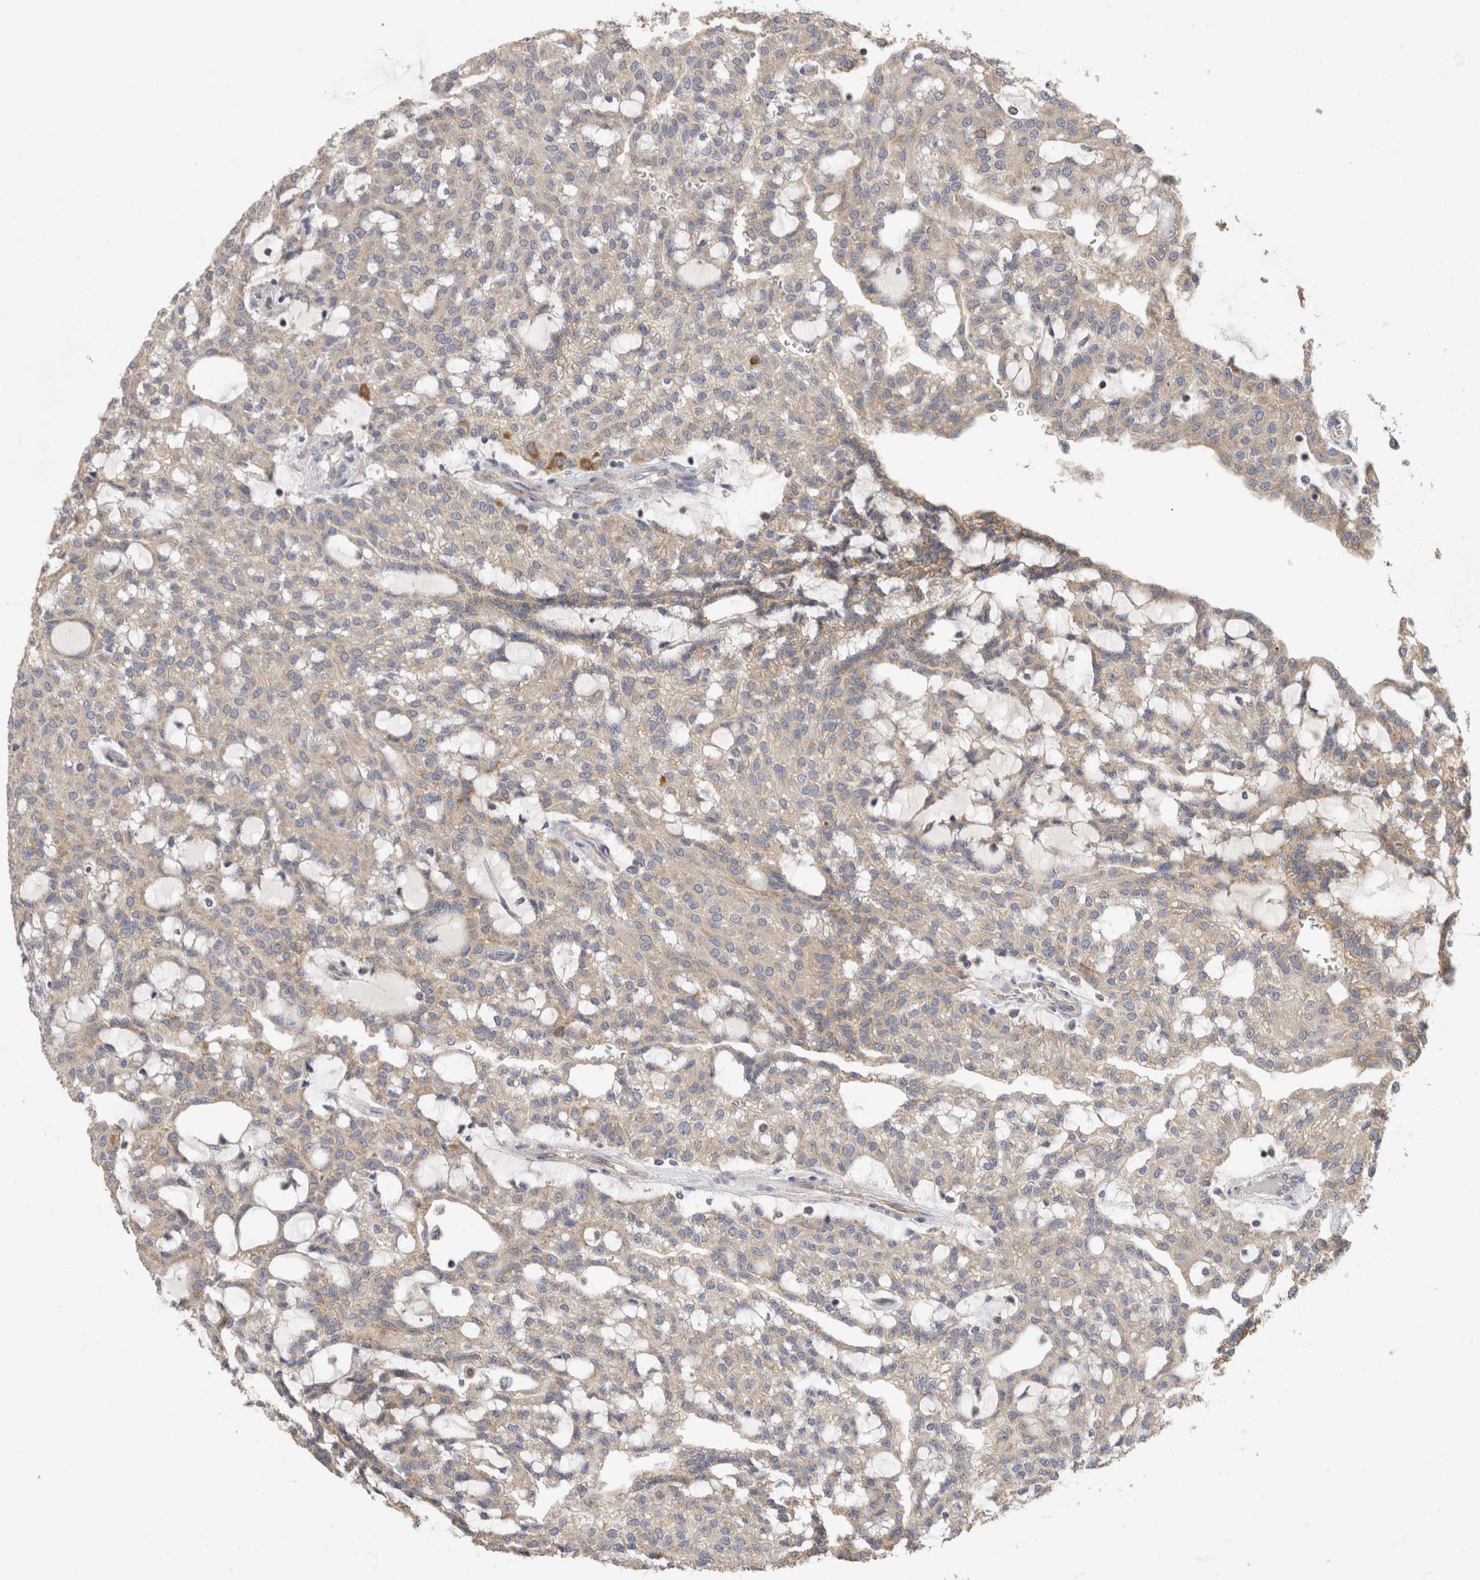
{"staining": {"intensity": "weak", "quantity": "<25%", "location": "cytoplasmic/membranous"}, "tissue": "renal cancer", "cell_type": "Tumor cells", "image_type": "cancer", "snomed": [{"axis": "morphology", "description": "Adenocarcinoma, NOS"}, {"axis": "topography", "description": "Kidney"}], "caption": "The immunohistochemistry (IHC) image has no significant expression in tumor cells of renal cancer (adenocarcinoma) tissue.", "gene": "IARS2", "patient": {"sex": "male", "age": 63}}